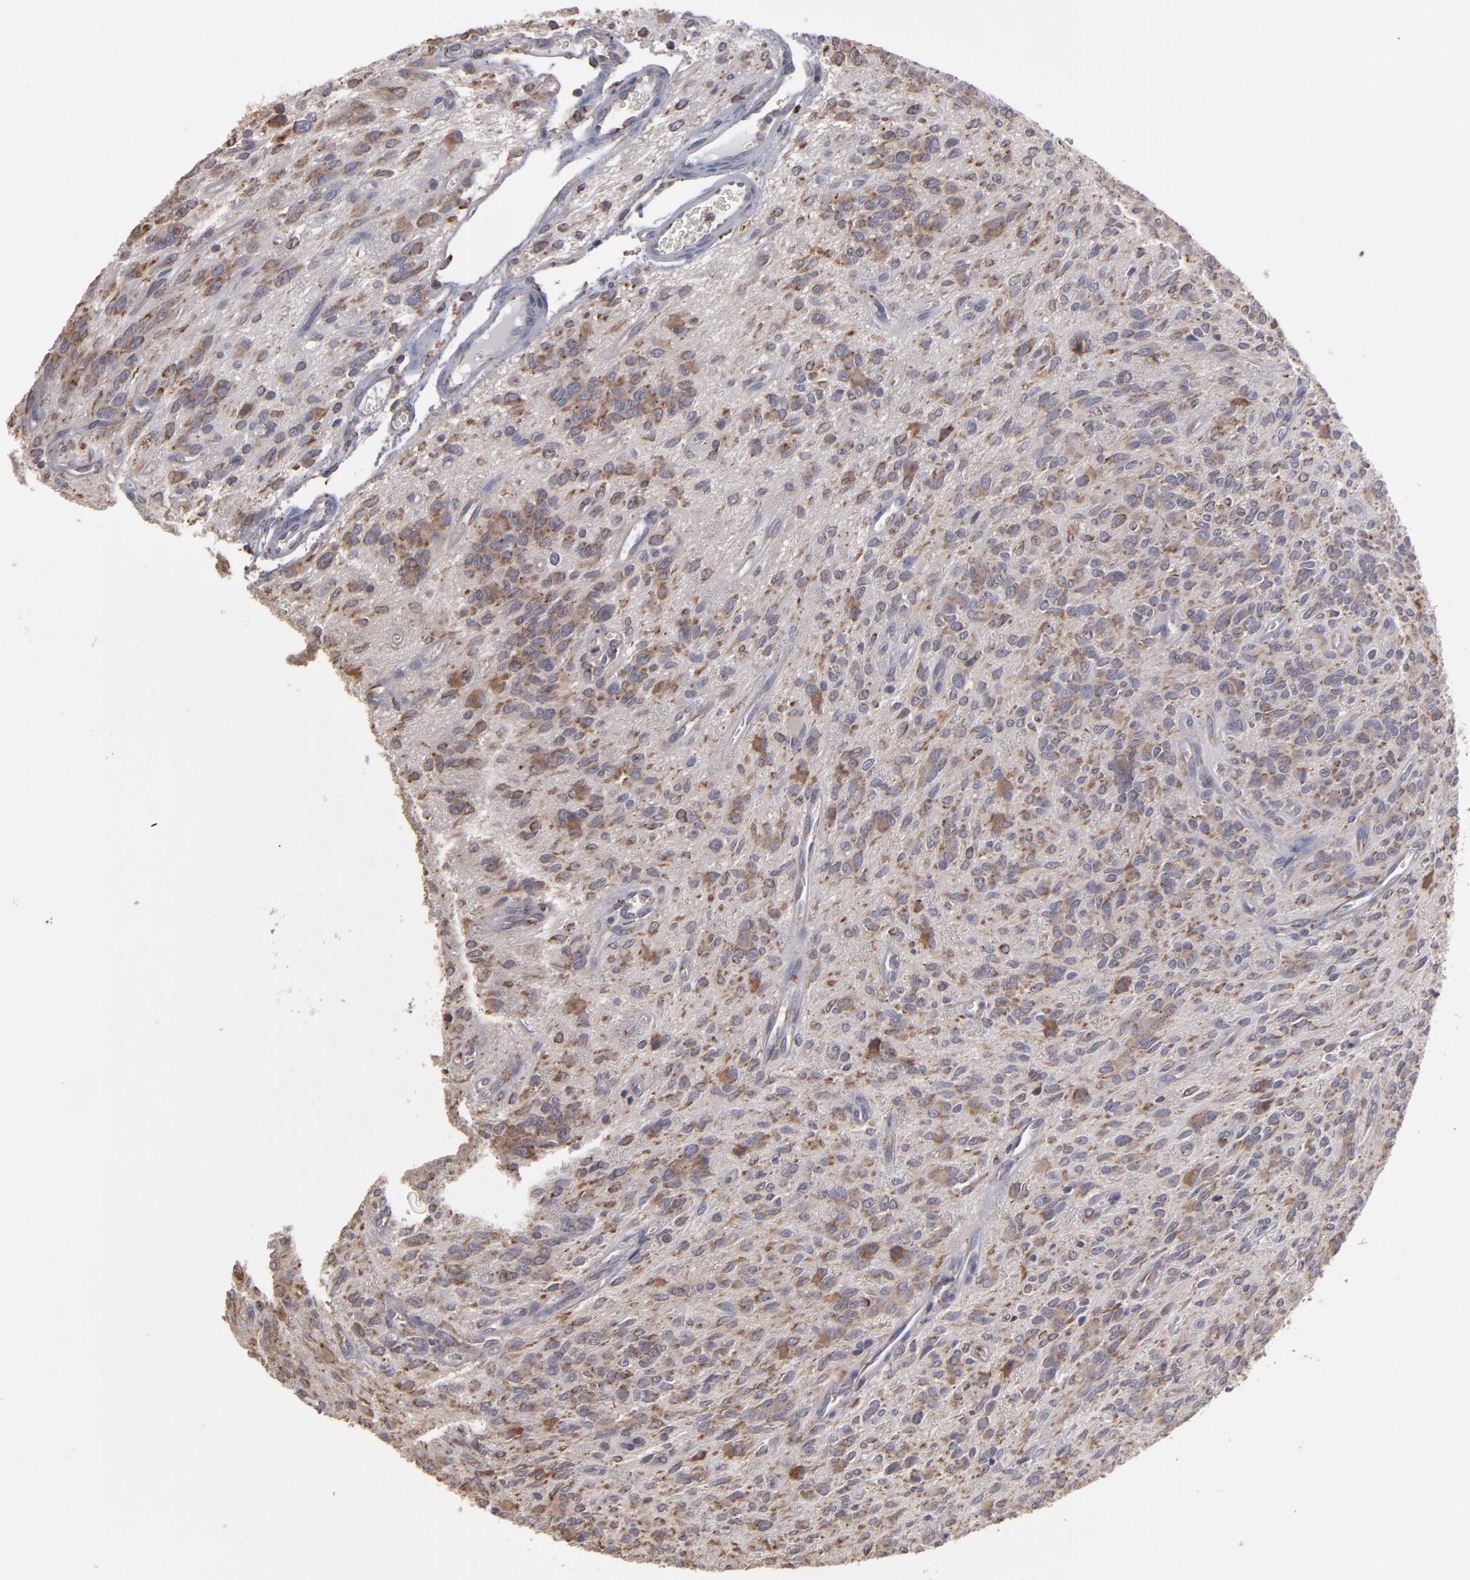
{"staining": {"intensity": "weak", "quantity": ">75%", "location": "cytoplasmic/membranous"}, "tissue": "glioma", "cell_type": "Tumor cells", "image_type": "cancer", "snomed": [{"axis": "morphology", "description": "Glioma, malignant, Low grade"}, {"axis": "topography", "description": "Brain"}], "caption": "Glioma stained with a protein marker reveals weak staining in tumor cells.", "gene": "SND1", "patient": {"sex": "female", "age": 15}}